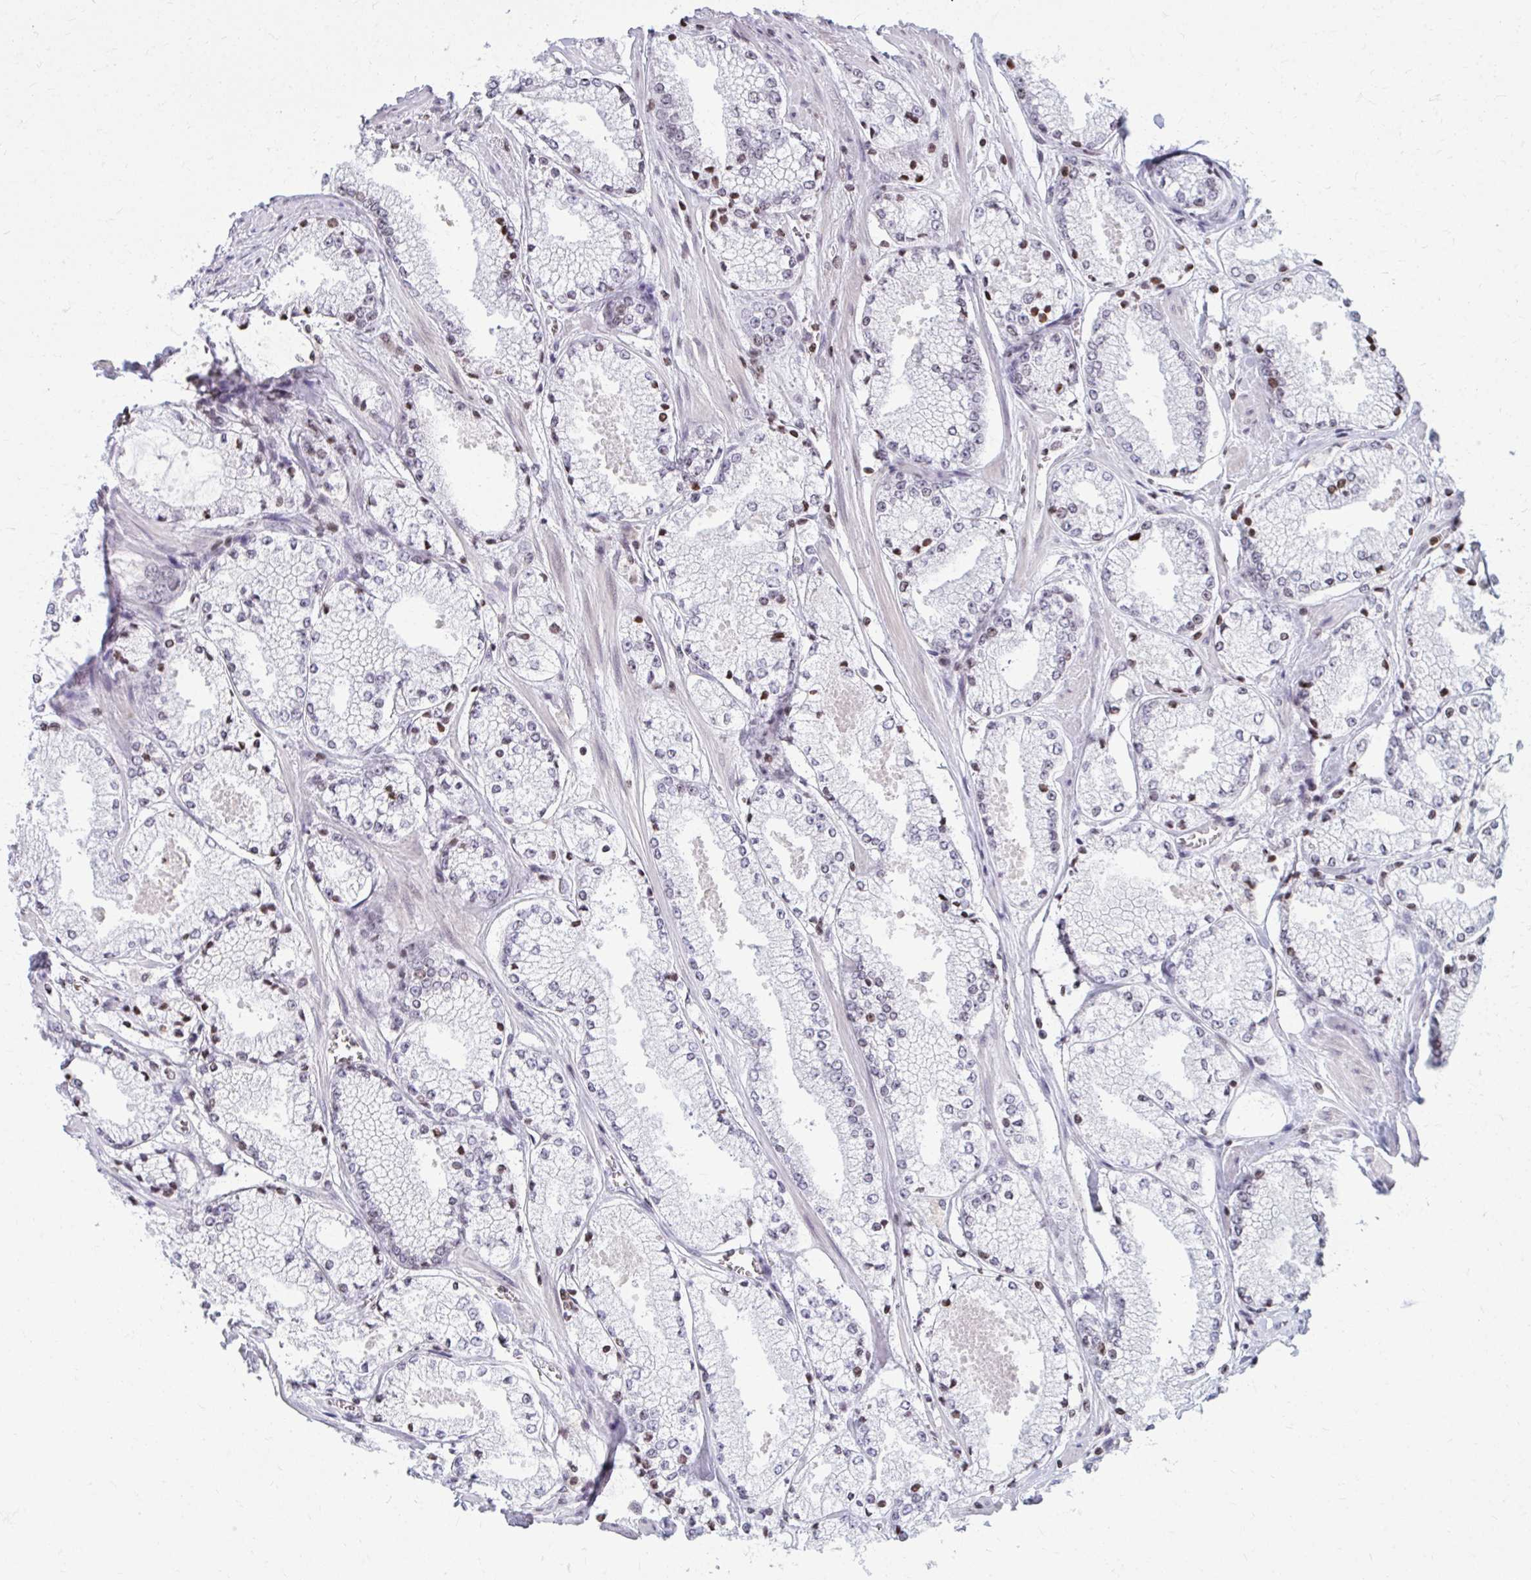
{"staining": {"intensity": "weak", "quantity": "25%-75%", "location": "nuclear"}, "tissue": "prostate cancer", "cell_type": "Tumor cells", "image_type": "cancer", "snomed": [{"axis": "morphology", "description": "Adenocarcinoma, High grade"}, {"axis": "topography", "description": "Prostate"}], "caption": "Immunohistochemical staining of prostate cancer (adenocarcinoma (high-grade)) shows low levels of weak nuclear positivity in approximately 25%-75% of tumor cells. The protein of interest is stained brown, and the nuclei are stained in blue (DAB (3,3'-diaminobenzidine) IHC with brightfield microscopy, high magnification).", "gene": "AP5M1", "patient": {"sex": "male", "age": 63}}